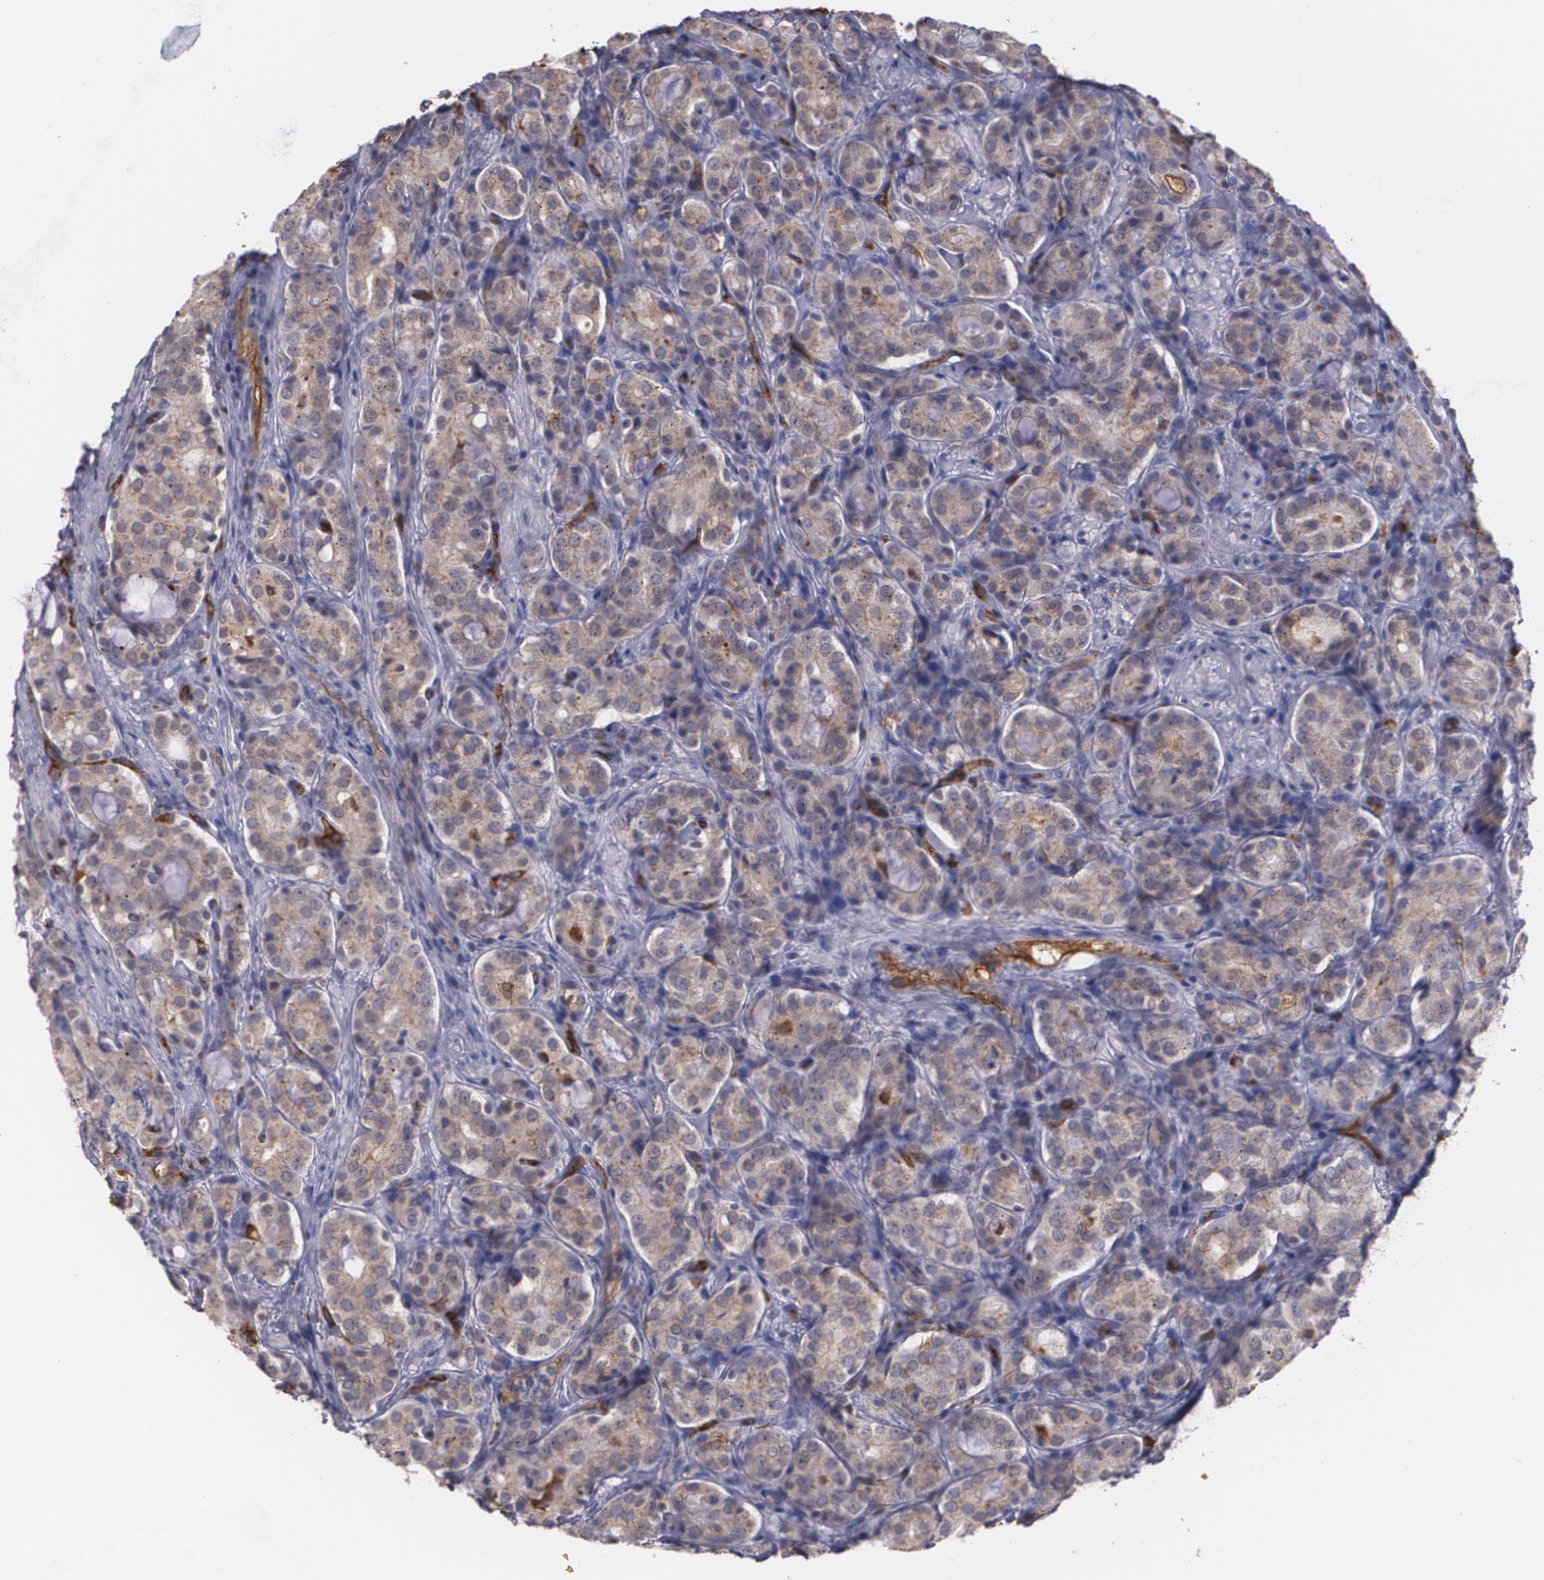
{"staining": {"intensity": "moderate", "quantity": ">75%", "location": "cytoplasmic/membranous"}, "tissue": "prostate cancer", "cell_type": "Tumor cells", "image_type": "cancer", "snomed": [{"axis": "morphology", "description": "Adenocarcinoma, High grade"}, {"axis": "topography", "description": "Prostate"}], "caption": "Moderate cytoplasmic/membranous protein positivity is identified in about >75% of tumor cells in prostate cancer (high-grade adenocarcinoma).", "gene": "ACE", "patient": {"sex": "male", "age": 72}}